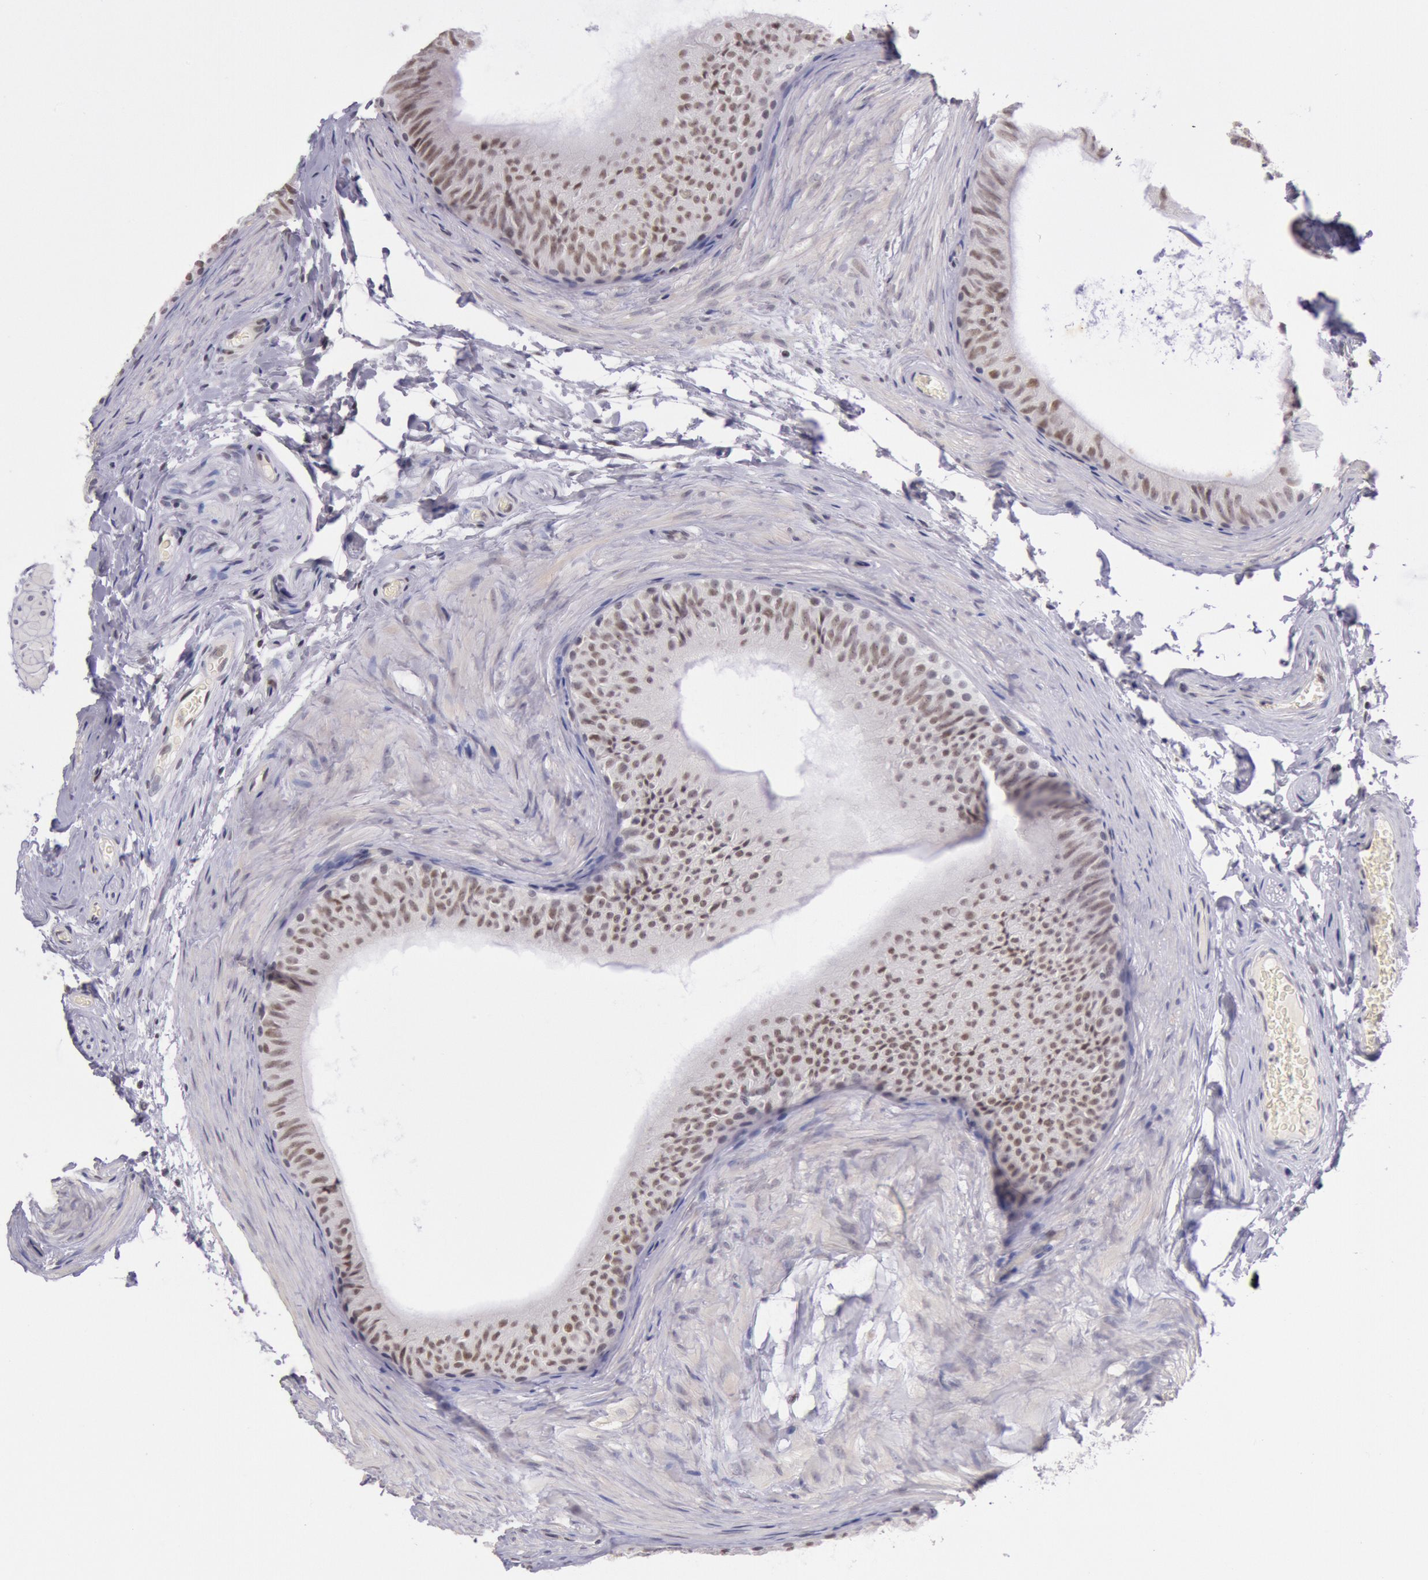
{"staining": {"intensity": "weak", "quantity": ">75%", "location": "nuclear"}, "tissue": "epididymis", "cell_type": "Glandular cells", "image_type": "normal", "snomed": [{"axis": "morphology", "description": "Normal tissue, NOS"}, {"axis": "topography", "description": "Testis"}, {"axis": "topography", "description": "Epididymis"}], "caption": "Immunohistochemistry (DAB) staining of normal human epididymis reveals weak nuclear protein staining in about >75% of glandular cells. (DAB IHC with brightfield microscopy, high magnification).", "gene": "TASL", "patient": {"sex": "male", "age": 36}}